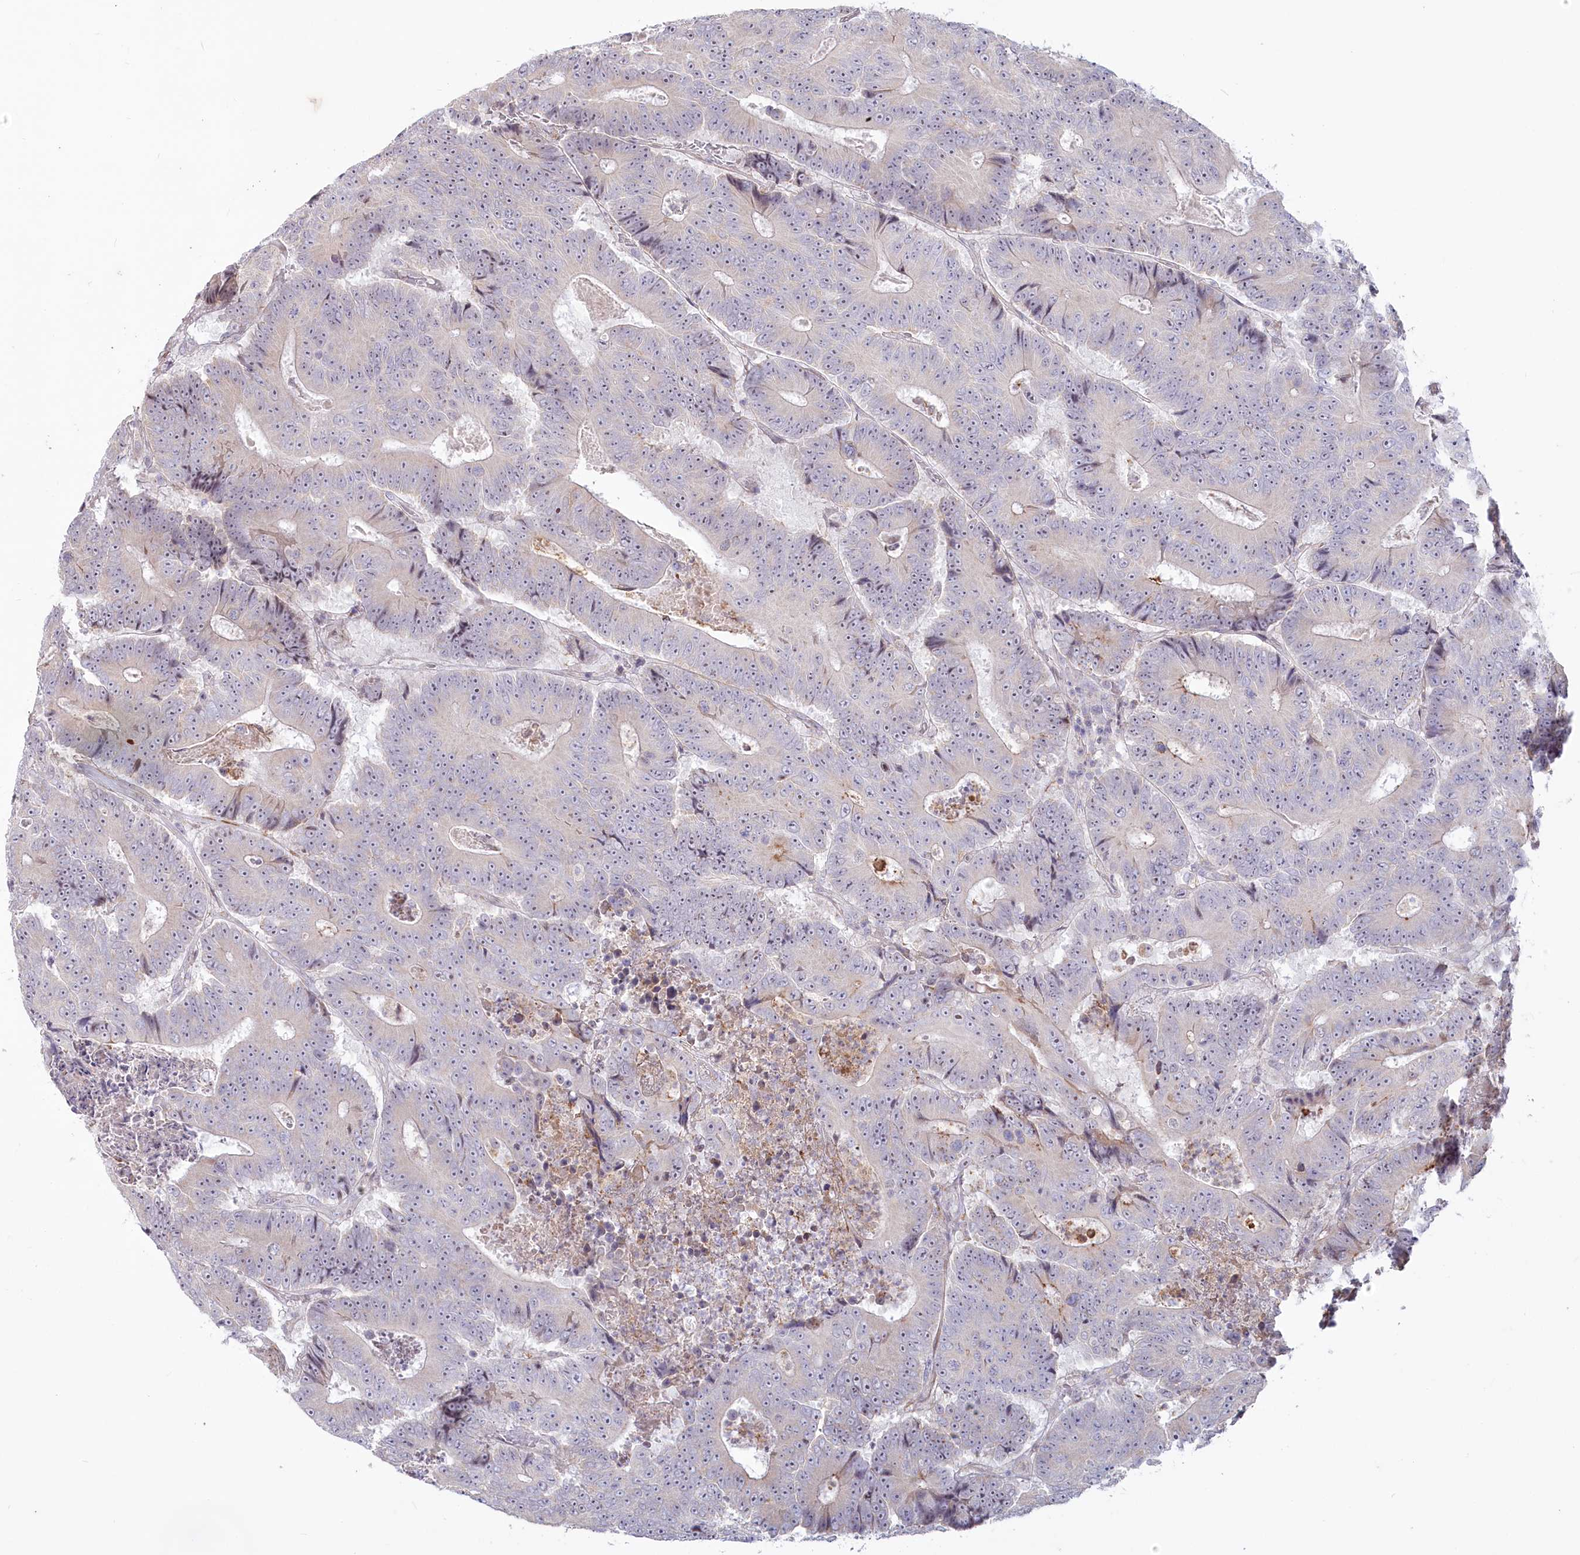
{"staining": {"intensity": "negative", "quantity": "none", "location": "none"}, "tissue": "colorectal cancer", "cell_type": "Tumor cells", "image_type": "cancer", "snomed": [{"axis": "morphology", "description": "Adenocarcinoma, NOS"}, {"axis": "topography", "description": "Colon"}], "caption": "A high-resolution photomicrograph shows IHC staining of colorectal adenocarcinoma, which exhibits no significant positivity in tumor cells.", "gene": "MTG1", "patient": {"sex": "male", "age": 83}}